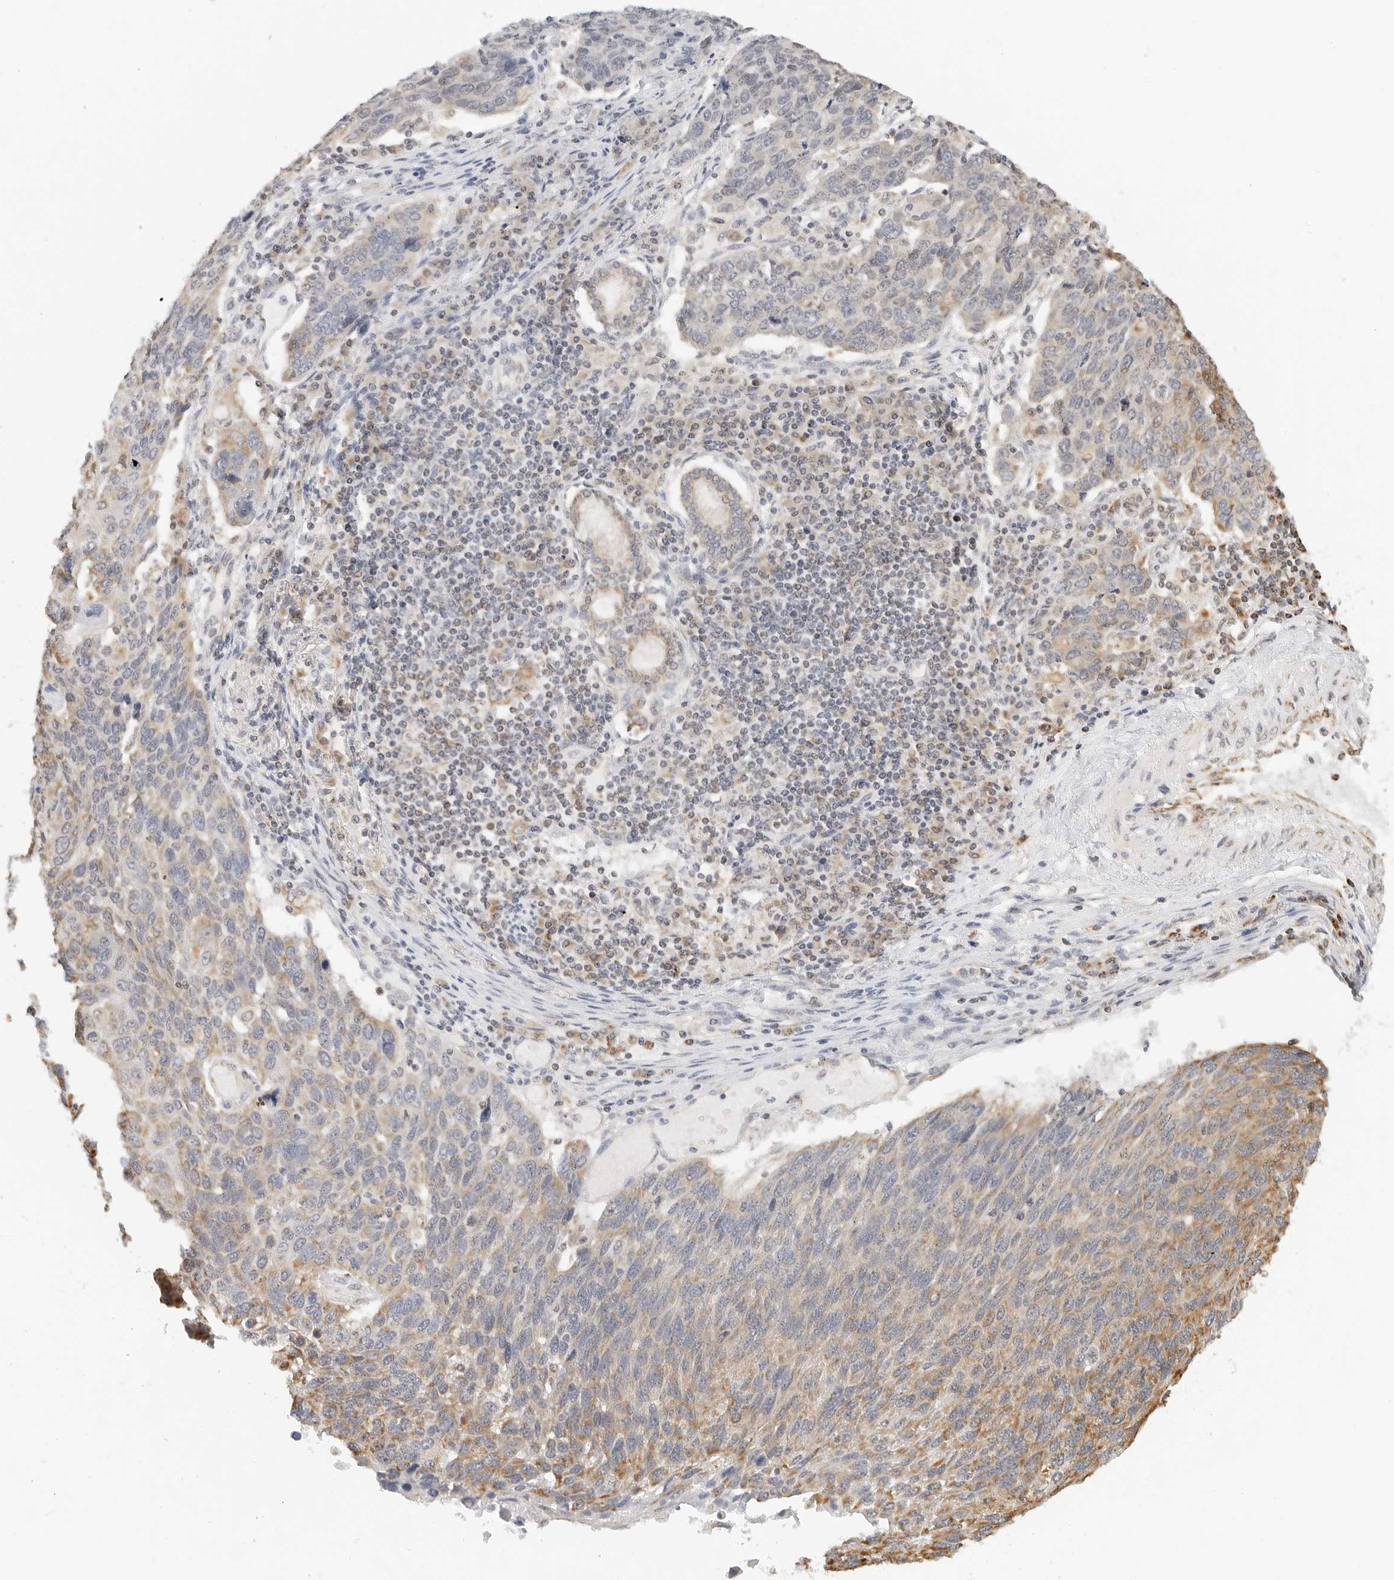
{"staining": {"intensity": "moderate", "quantity": "<25%", "location": "cytoplasmic/membranous"}, "tissue": "lung cancer", "cell_type": "Tumor cells", "image_type": "cancer", "snomed": [{"axis": "morphology", "description": "Squamous cell carcinoma, NOS"}, {"axis": "topography", "description": "Lung"}], "caption": "A high-resolution micrograph shows IHC staining of lung squamous cell carcinoma, which displays moderate cytoplasmic/membranous staining in about <25% of tumor cells.", "gene": "ATL1", "patient": {"sex": "male", "age": 66}}